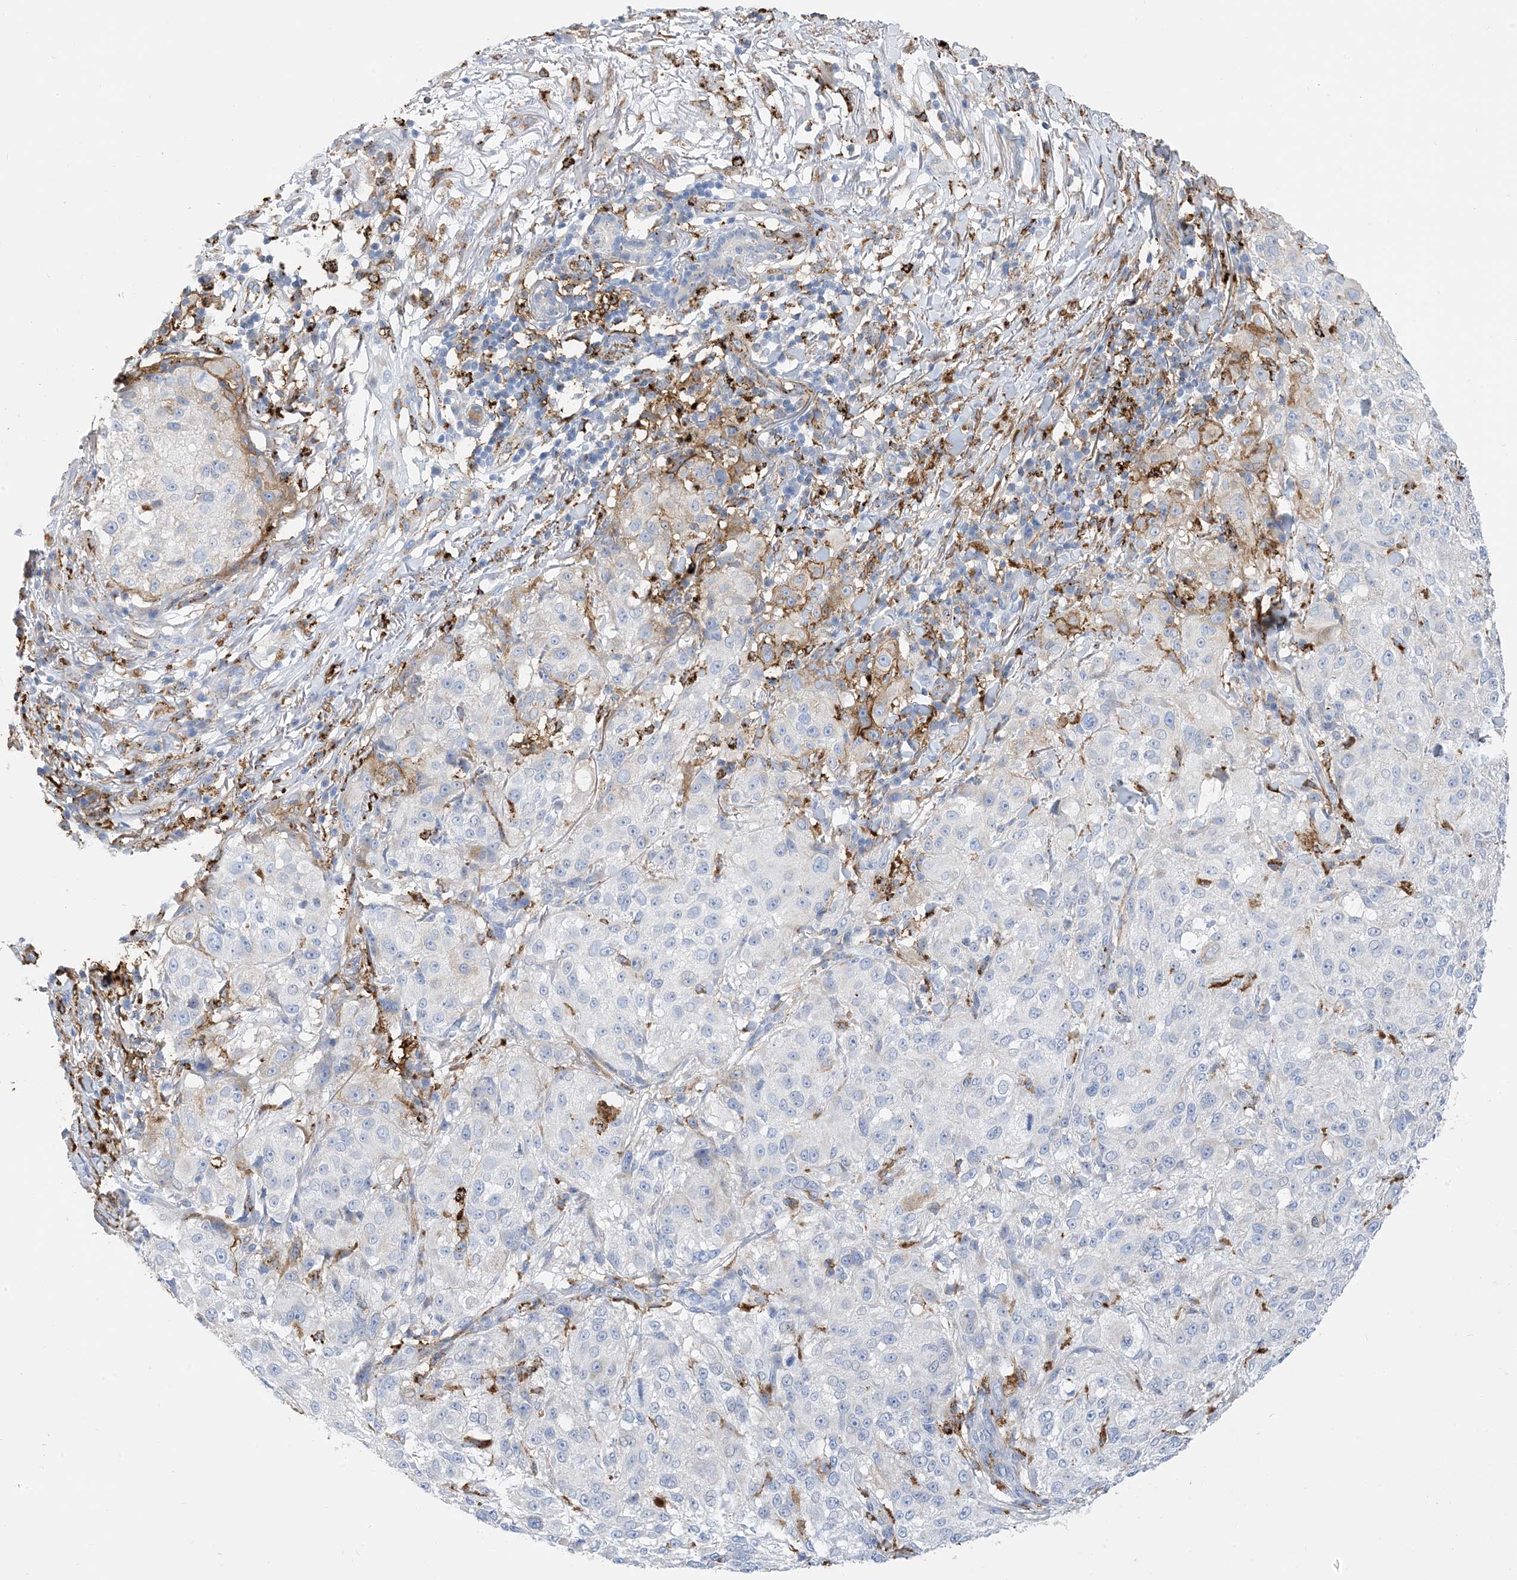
{"staining": {"intensity": "negative", "quantity": "none", "location": "none"}, "tissue": "melanoma", "cell_type": "Tumor cells", "image_type": "cancer", "snomed": [{"axis": "morphology", "description": "Necrosis, NOS"}, {"axis": "morphology", "description": "Malignant melanoma, NOS"}, {"axis": "topography", "description": "Skin"}], "caption": "Protein analysis of malignant melanoma shows no significant positivity in tumor cells.", "gene": "DPH3", "patient": {"sex": "female", "age": 87}}